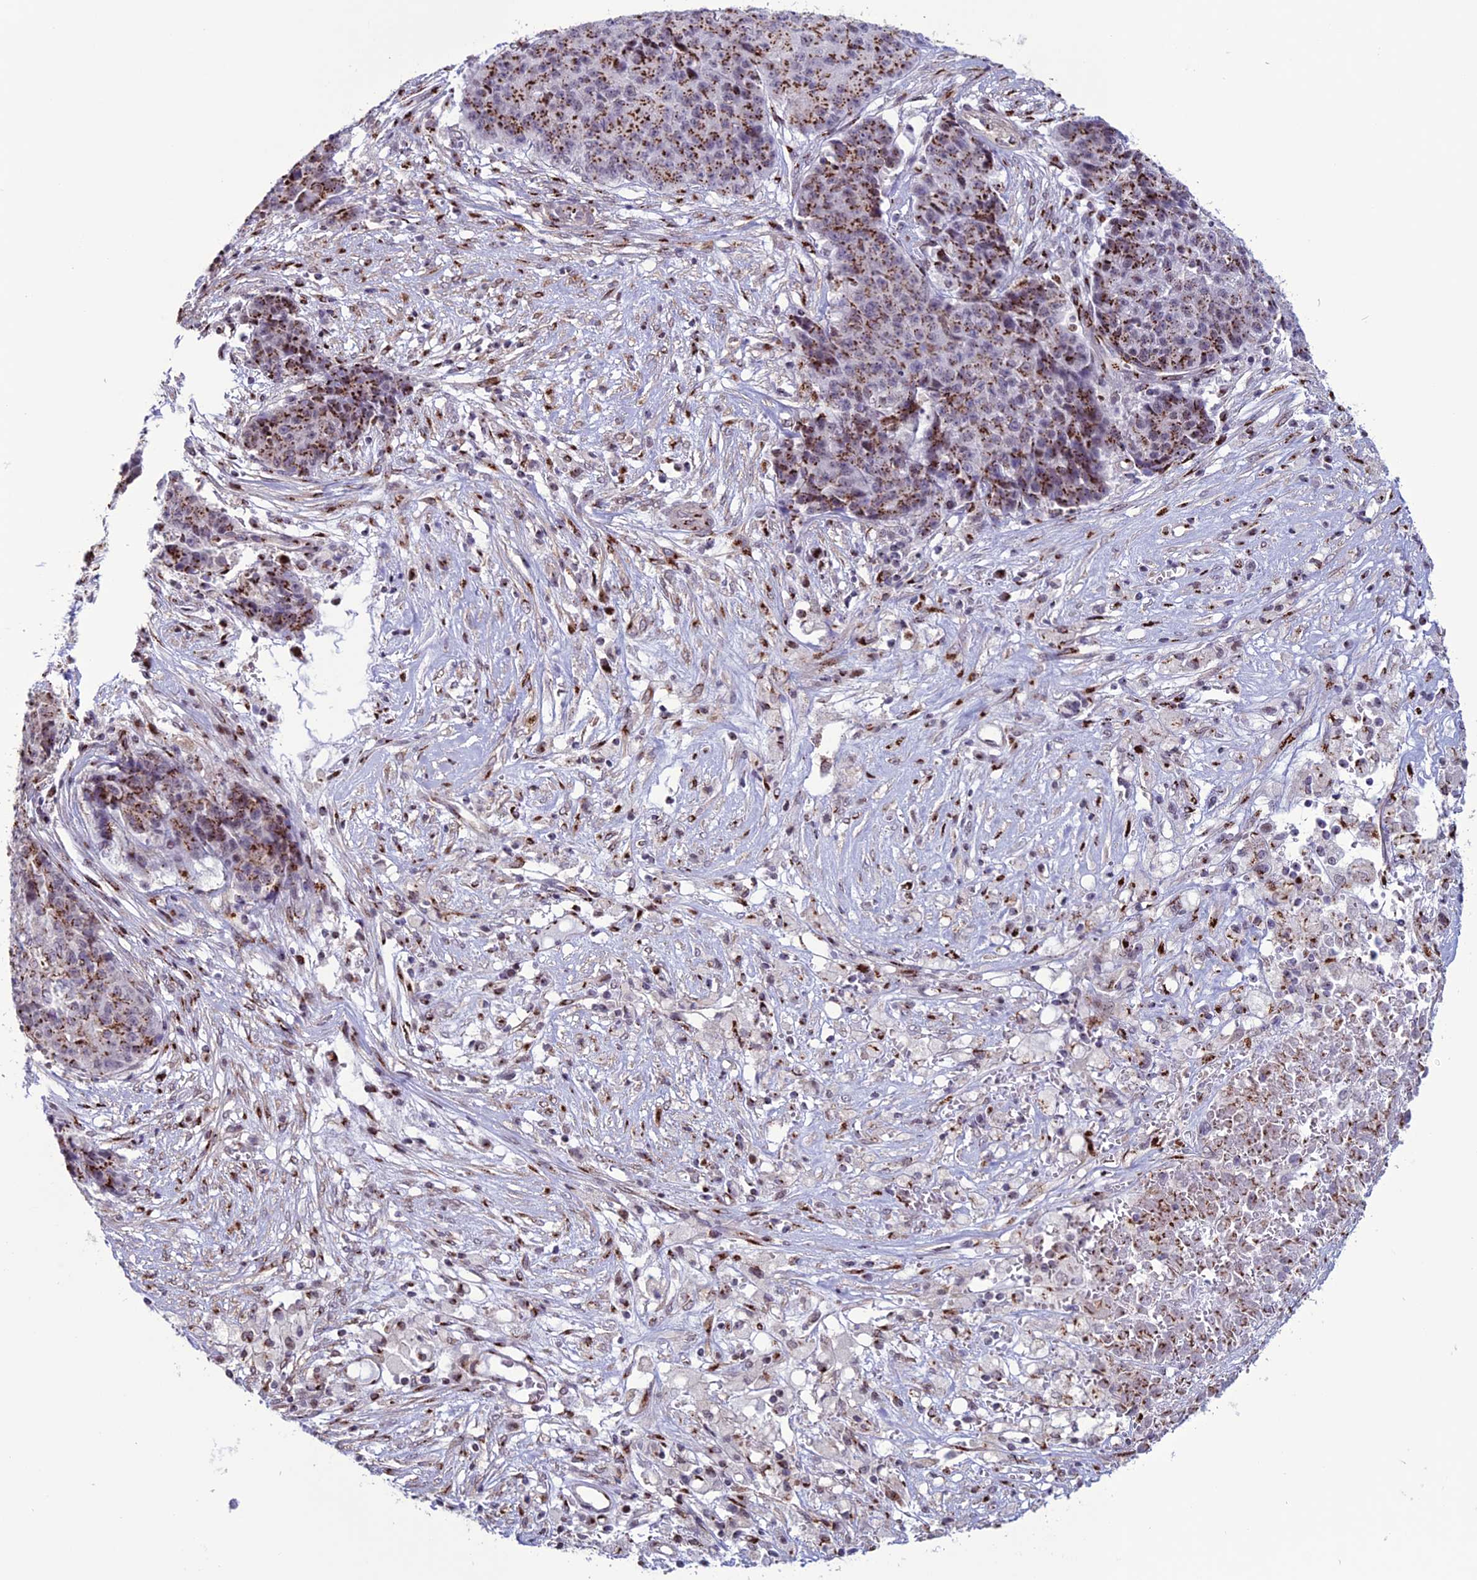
{"staining": {"intensity": "strong", "quantity": ">75%", "location": "cytoplasmic/membranous"}, "tissue": "ovarian cancer", "cell_type": "Tumor cells", "image_type": "cancer", "snomed": [{"axis": "morphology", "description": "Carcinoma, endometroid"}, {"axis": "topography", "description": "Ovary"}], "caption": "This photomicrograph displays endometroid carcinoma (ovarian) stained with immunohistochemistry to label a protein in brown. The cytoplasmic/membranous of tumor cells show strong positivity for the protein. Nuclei are counter-stained blue.", "gene": "PLEKHA4", "patient": {"sex": "female", "age": 42}}